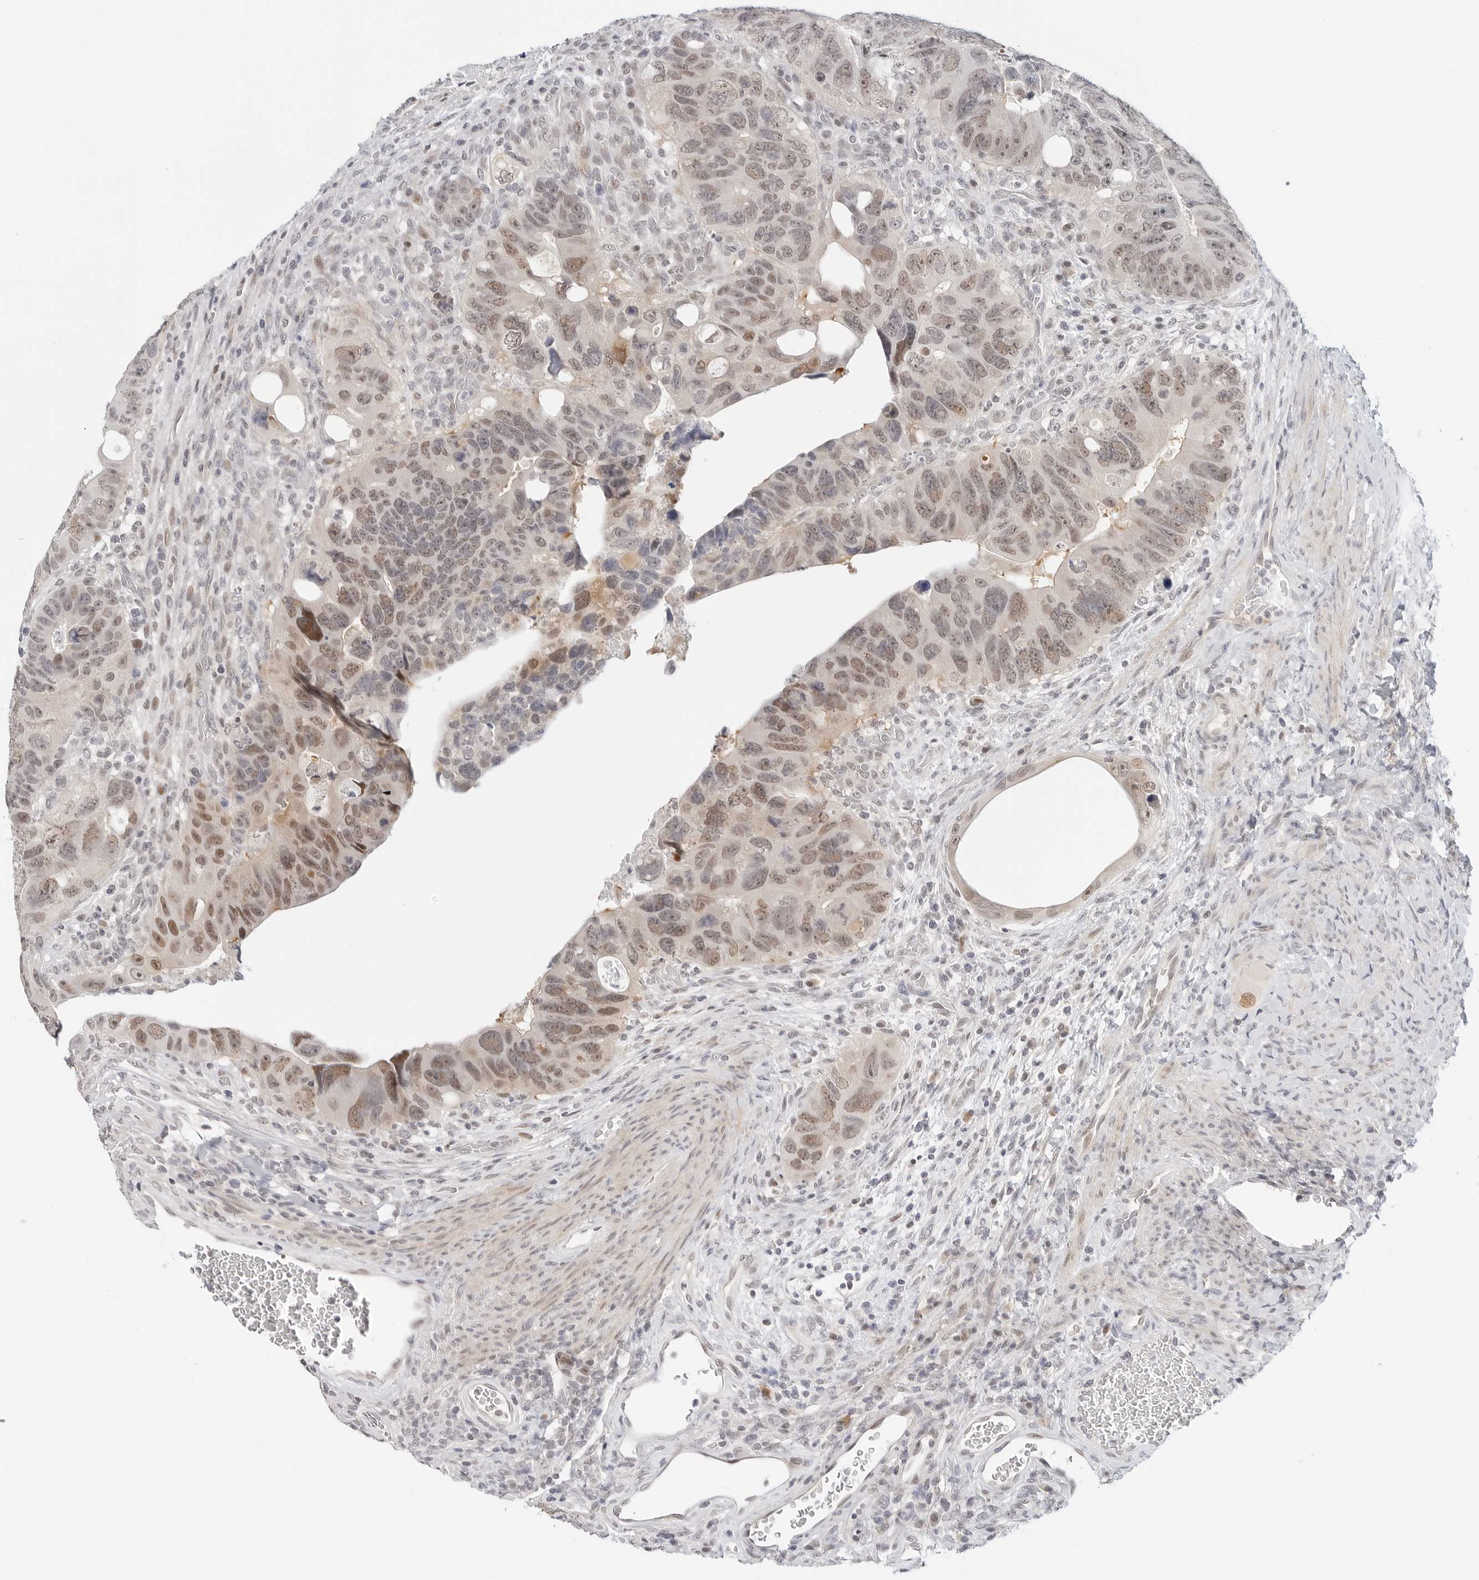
{"staining": {"intensity": "moderate", "quantity": "25%-75%", "location": "nuclear"}, "tissue": "colorectal cancer", "cell_type": "Tumor cells", "image_type": "cancer", "snomed": [{"axis": "morphology", "description": "Adenocarcinoma, NOS"}, {"axis": "topography", "description": "Rectum"}], "caption": "A micrograph showing moderate nuclear expression in approximately 25%-75% of tumor cells in colorectal adenocarcinoma, as visualized by brown immunohistochemical staining.", "gene": "TSEN2", "patient": {"sex": "male", "age": 59}}